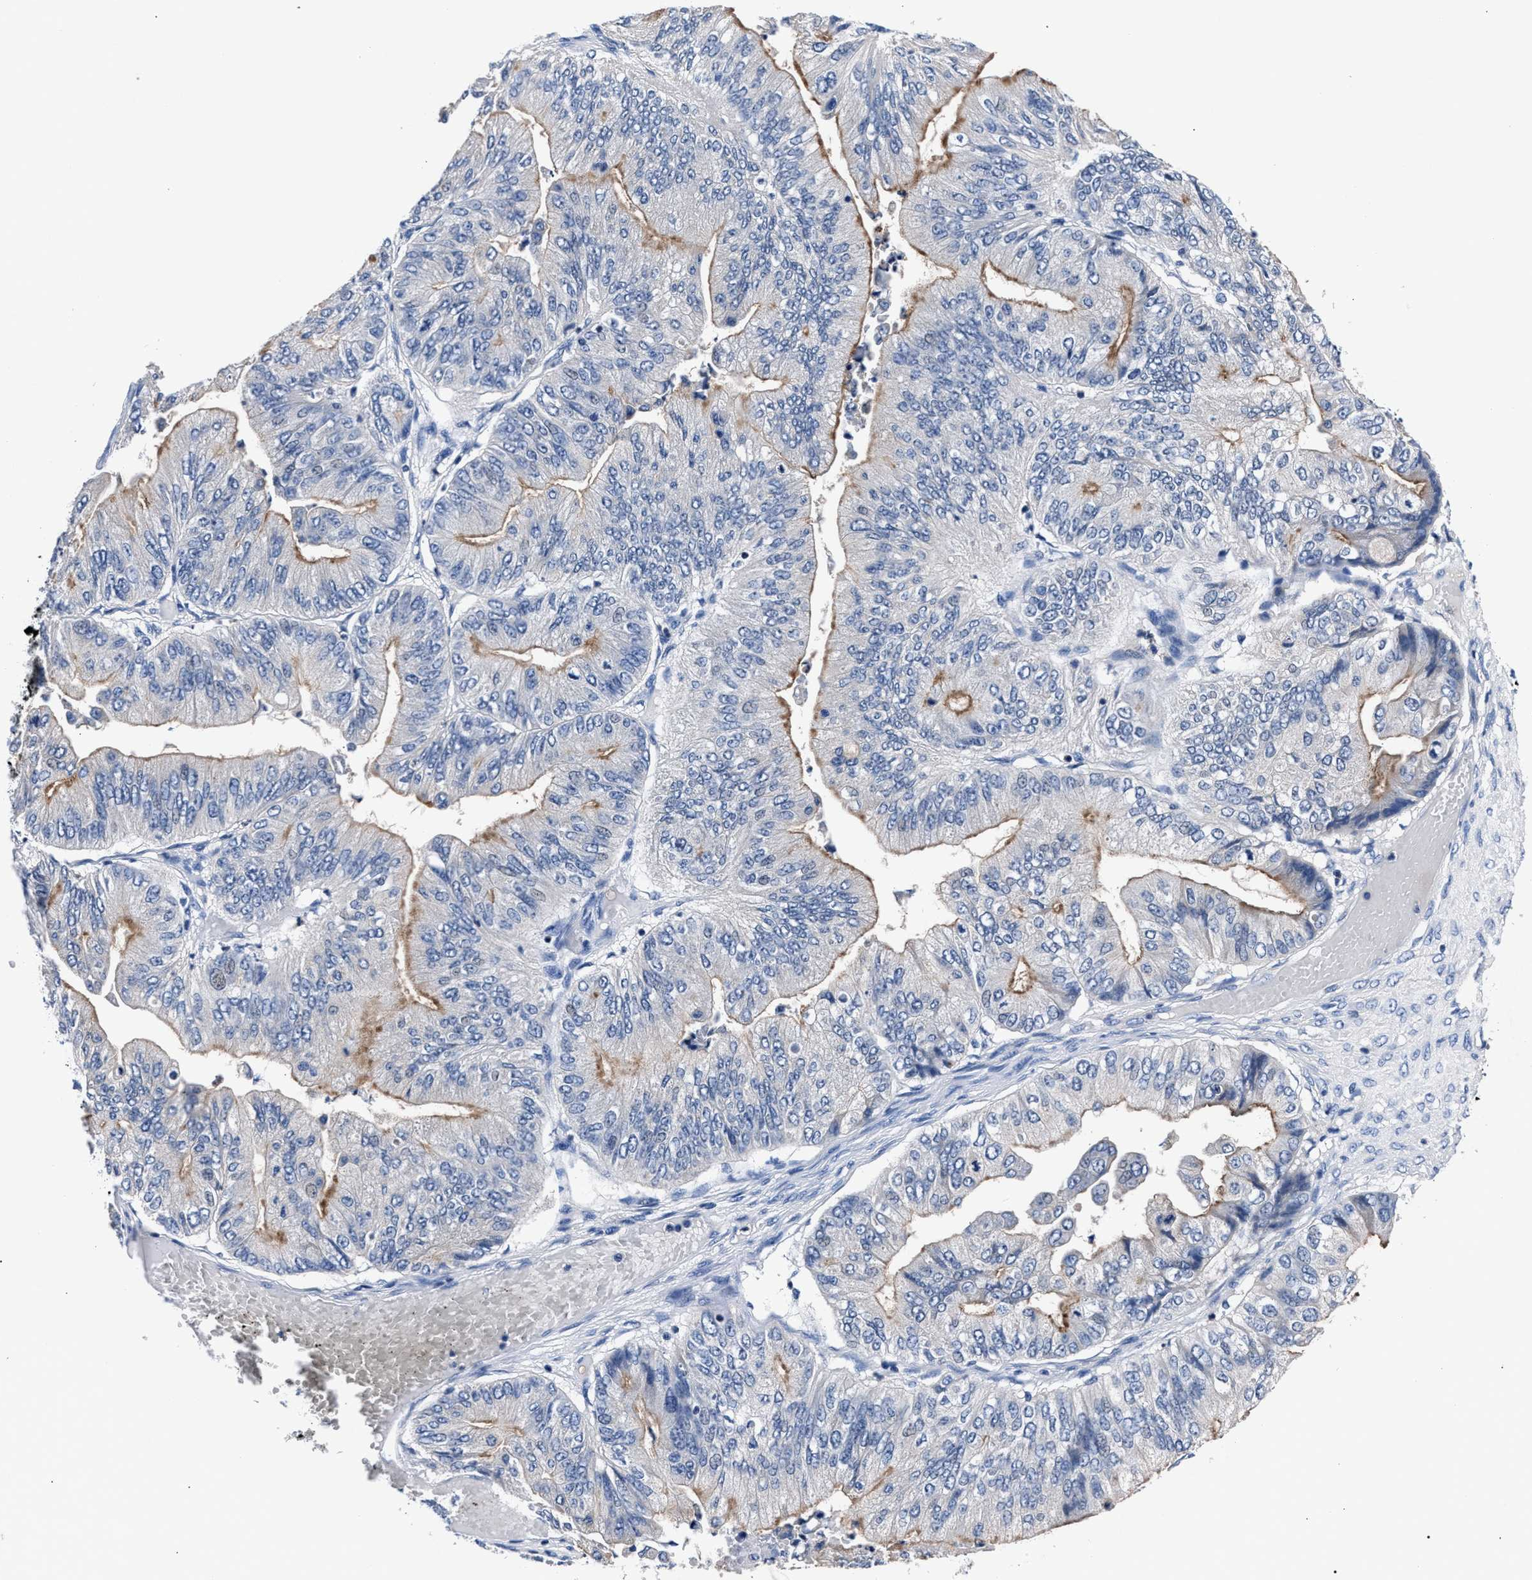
{"staining": {"intensity": "moderate", "quantity": "25%-75%", "location": "cytoplasmic/membranous"}, "tissue": "ovarian cancer", "cell_type": "Tumor cells", "image_type": "cancer", "snomed": [{"axis": "morphology", "description": "Cystadenocarcinoma, mucinous, NOS"}, {"axis": "topography", "description": "Ovary"}], "caption": "Protein analysis of ovarian cancer (mucinous cystadenocarcinoma) tissue reveals moderate cytoplasmic/membranous expression in about 25%-75% of tumor cells. (Brightfield microscopy of DAB IHC at high magnification).", "gene": "PHF24", "patient": {"sex": "female", "age": 61}}